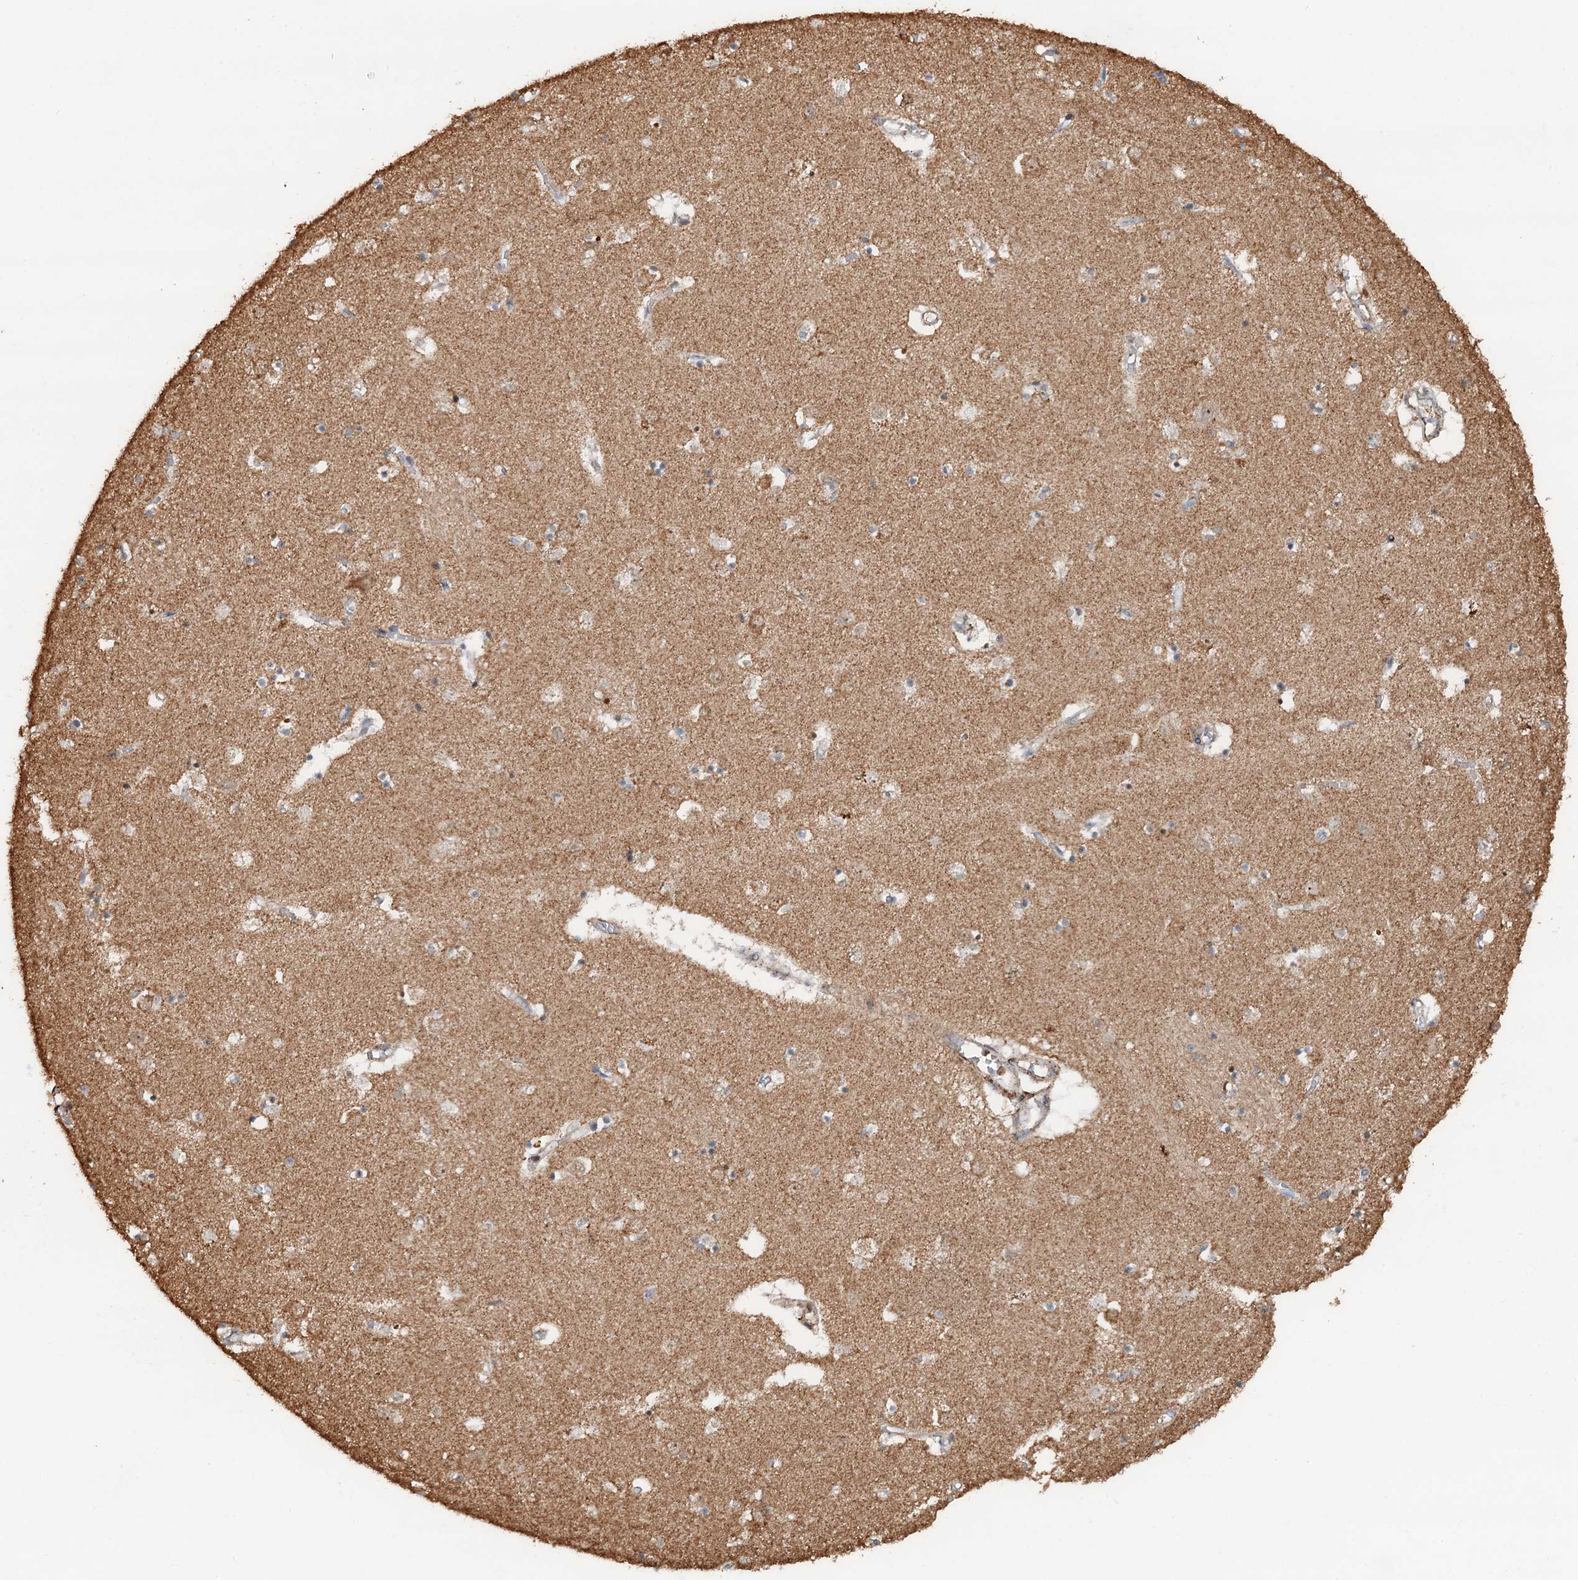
{"staining": {"intensity": "weak", "quantity": "<25%", "location": "cytoplasmic/membranous"}, "tissue": "caudate", "cell_type": "Glial cells", "image_type": "normal", "snomed": [{"axis": "morphology", "description": "Normal tissue, NOS"}, {"axis": "topography", "description": "Lateral ventricle wall"}], "caption": "DAB immunohistochemical staining of normal human caudate reveals no significant positivity in glial cells.", "gene": "TMA16", "patient": {"sex": "male", "age": 70}}